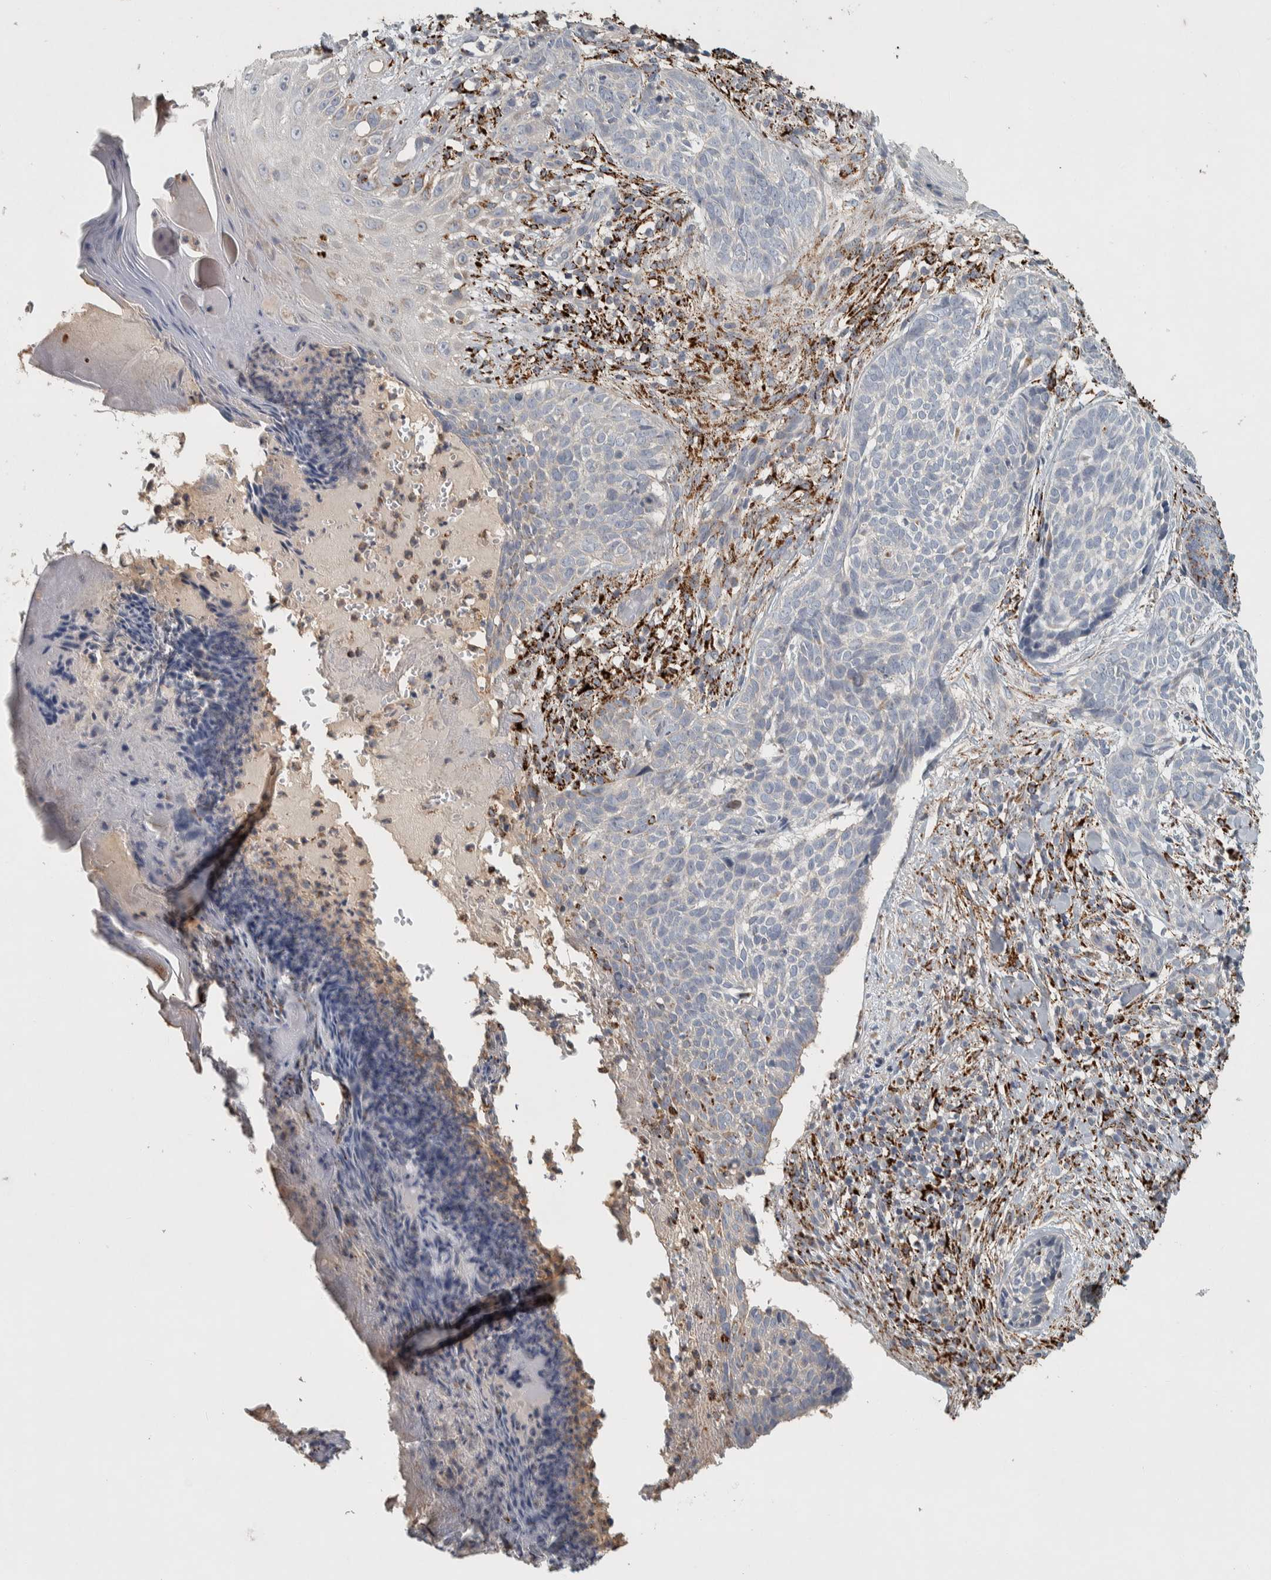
{"staining": {"intensity": "negative", "quantity": "none", "location": "none"}, "tissue": "skin cancer", "cell_type": "Tumor cells", "image_type": "cancer", "snomed": [{"axis": "morphology", "description": "Normal tissue, NOS"}, {"axis": "morphology", "description": "Basal cell carcinoma"}, {"axis": "topography", "description": "Skin"}], "caption": "The micrograph demonstrates no staining of tumor cells in skin cancer (basal cell carcinoma).", "gene": "FAM78A", "patient": {"sex": "male", "age": 67}}